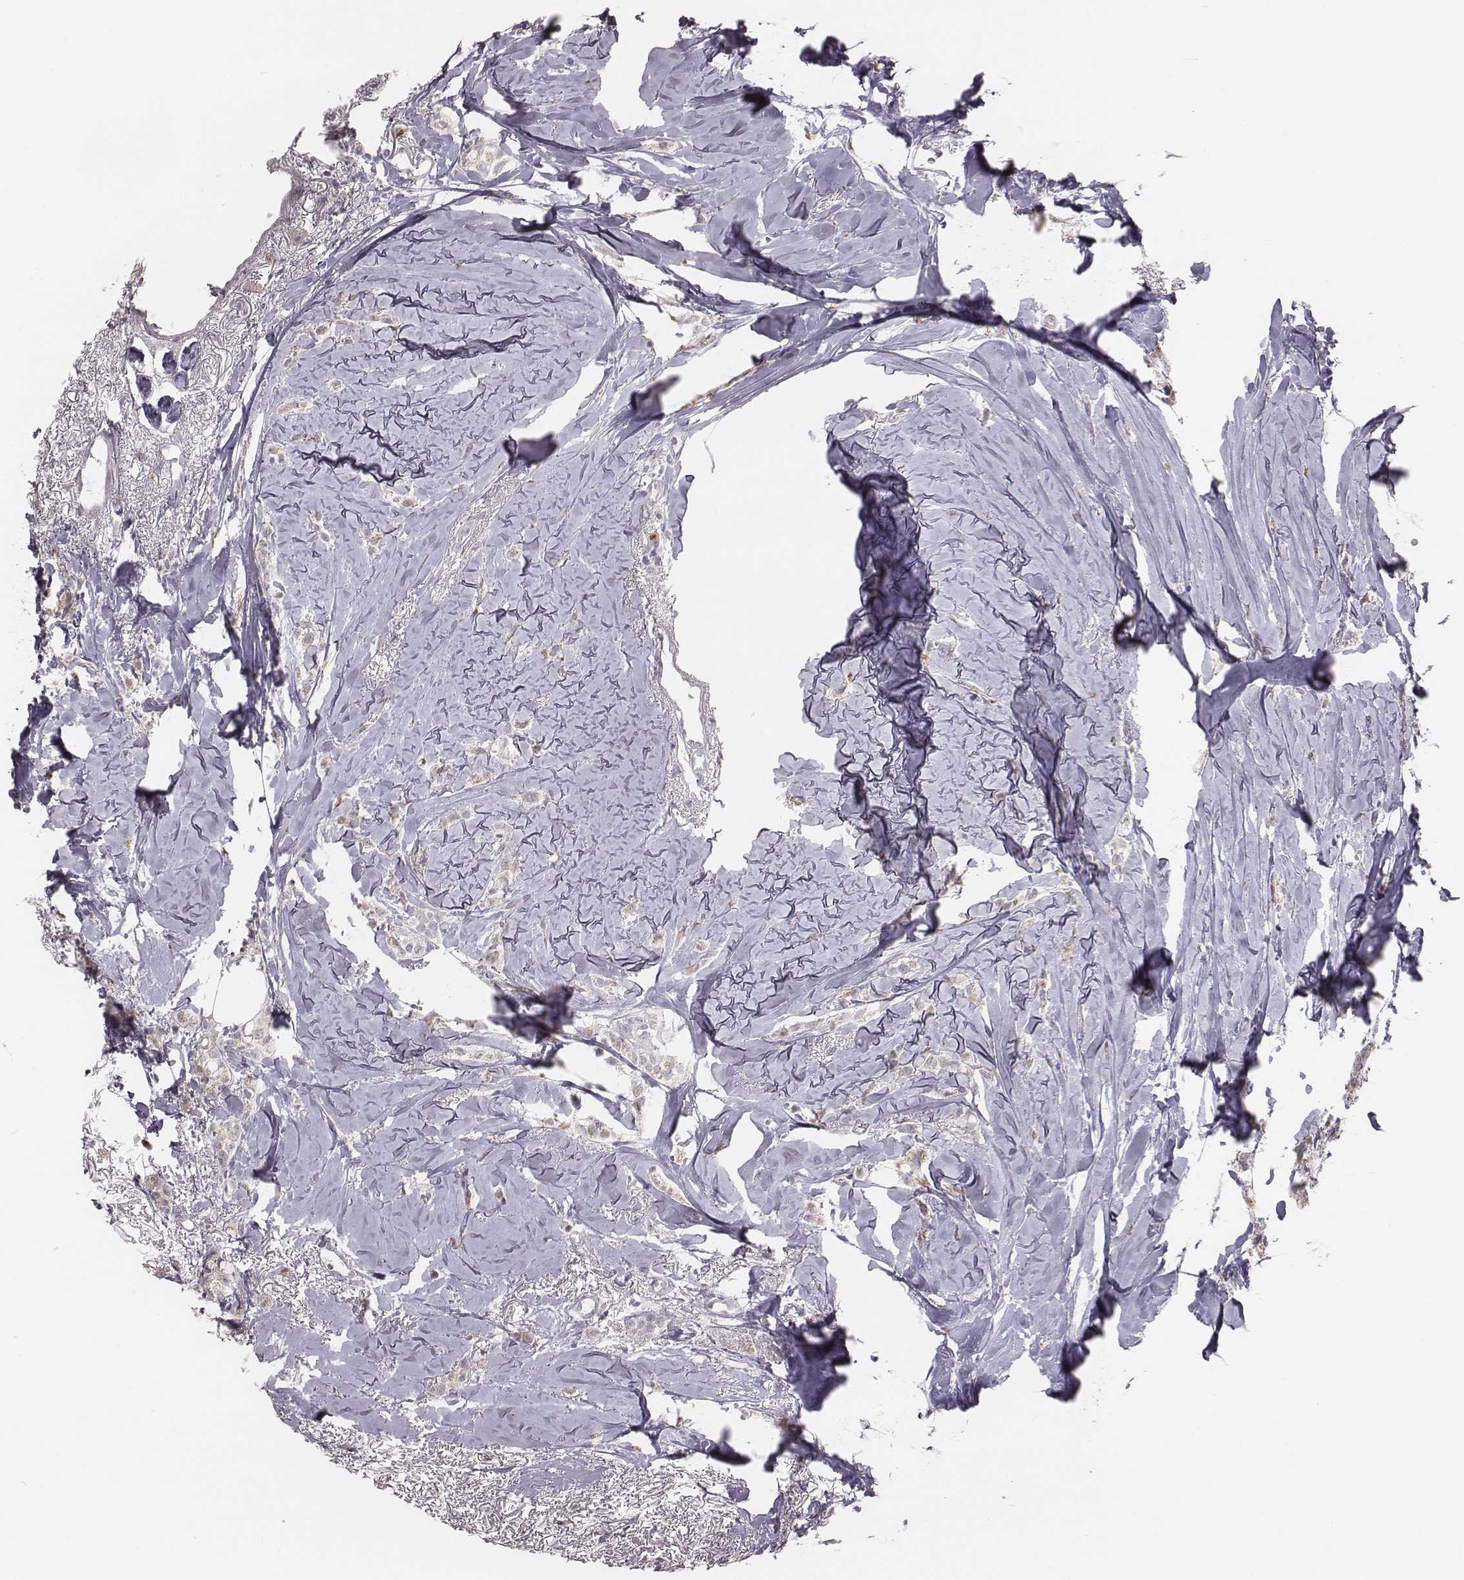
{"staining": {"intensity": "weak", "quantity": "<25%", "location": "cytoplasmic/membranous"}, "tissue": "breast cancer", "cell_type": "Tumor cells", "image_type": "cancer", "snomed": [{"axis": "morphology", "description": "Duct carcinoma"}, {"axis": "topography", "description": "Breast"}], "caption": "There is no significant staining in tumor cells of breast cancer (invasive ductal carcinoma).", "gene": "C6orf58", "patient": {"sex": "female", "age": 85}}